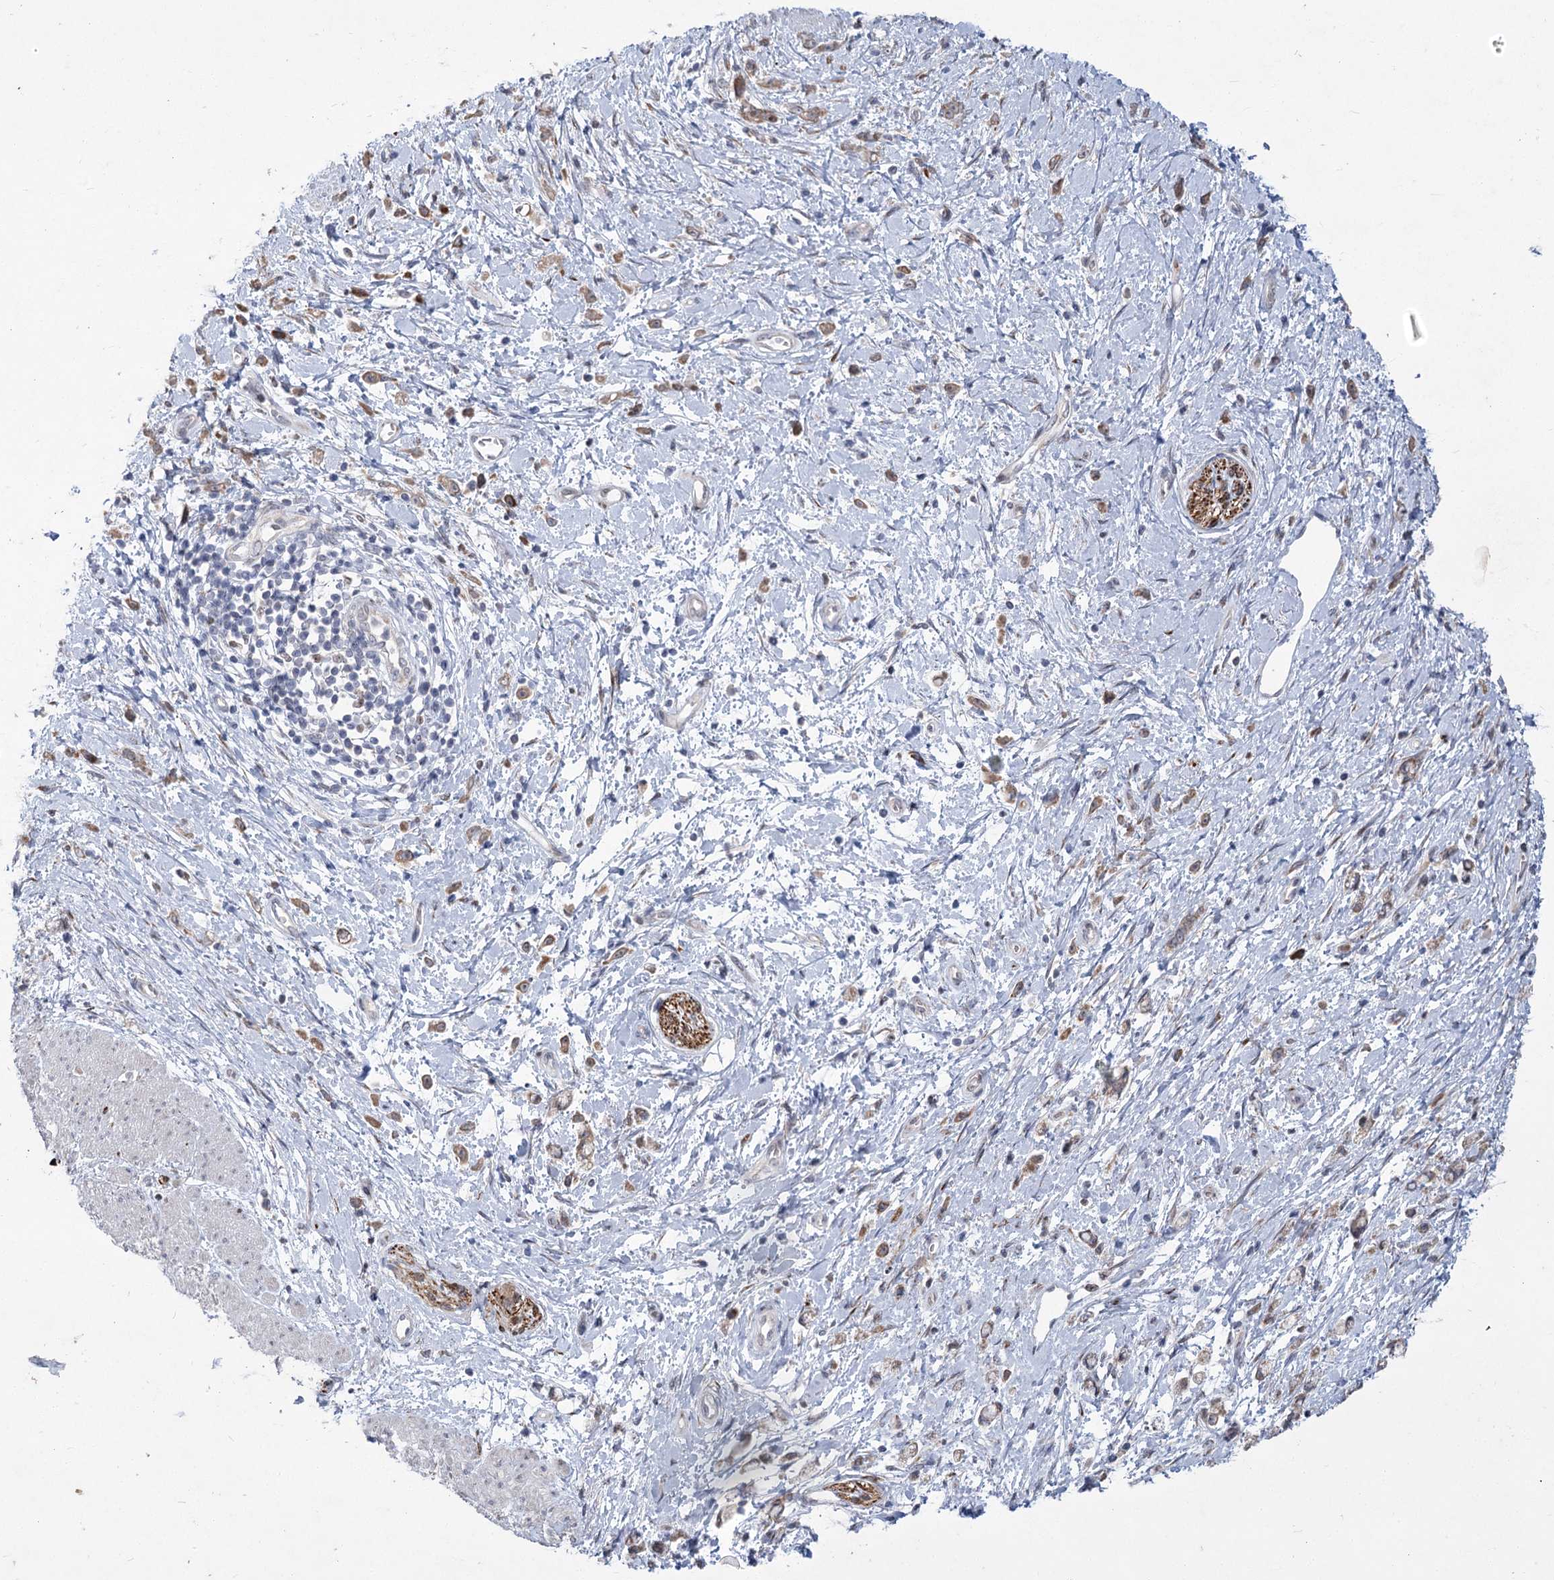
{"staining": {"intensity": "weak", "quantity": ">75%", "location": "cytoplasmic/membranous"}, "tissue": "stomach cancer", "cell_type": "Tumor cells", "image_type": "cancer", "snomed": [{"axis": "morphology", "description": "Adenocarcinoma, NOS"}, {"axis": "topography", "description": "Stomach"}], "caption": "Adenocarcinoma (stomach) stained with DAB (3,3'-diaminobenzidine) immunohistochemistry reveals low levels of weak cytoplasmic/membranous positivity in approximately >75% of tumor cells.", "gene": "GCNT4", "patient": {"sex": "female", "age": 60}}